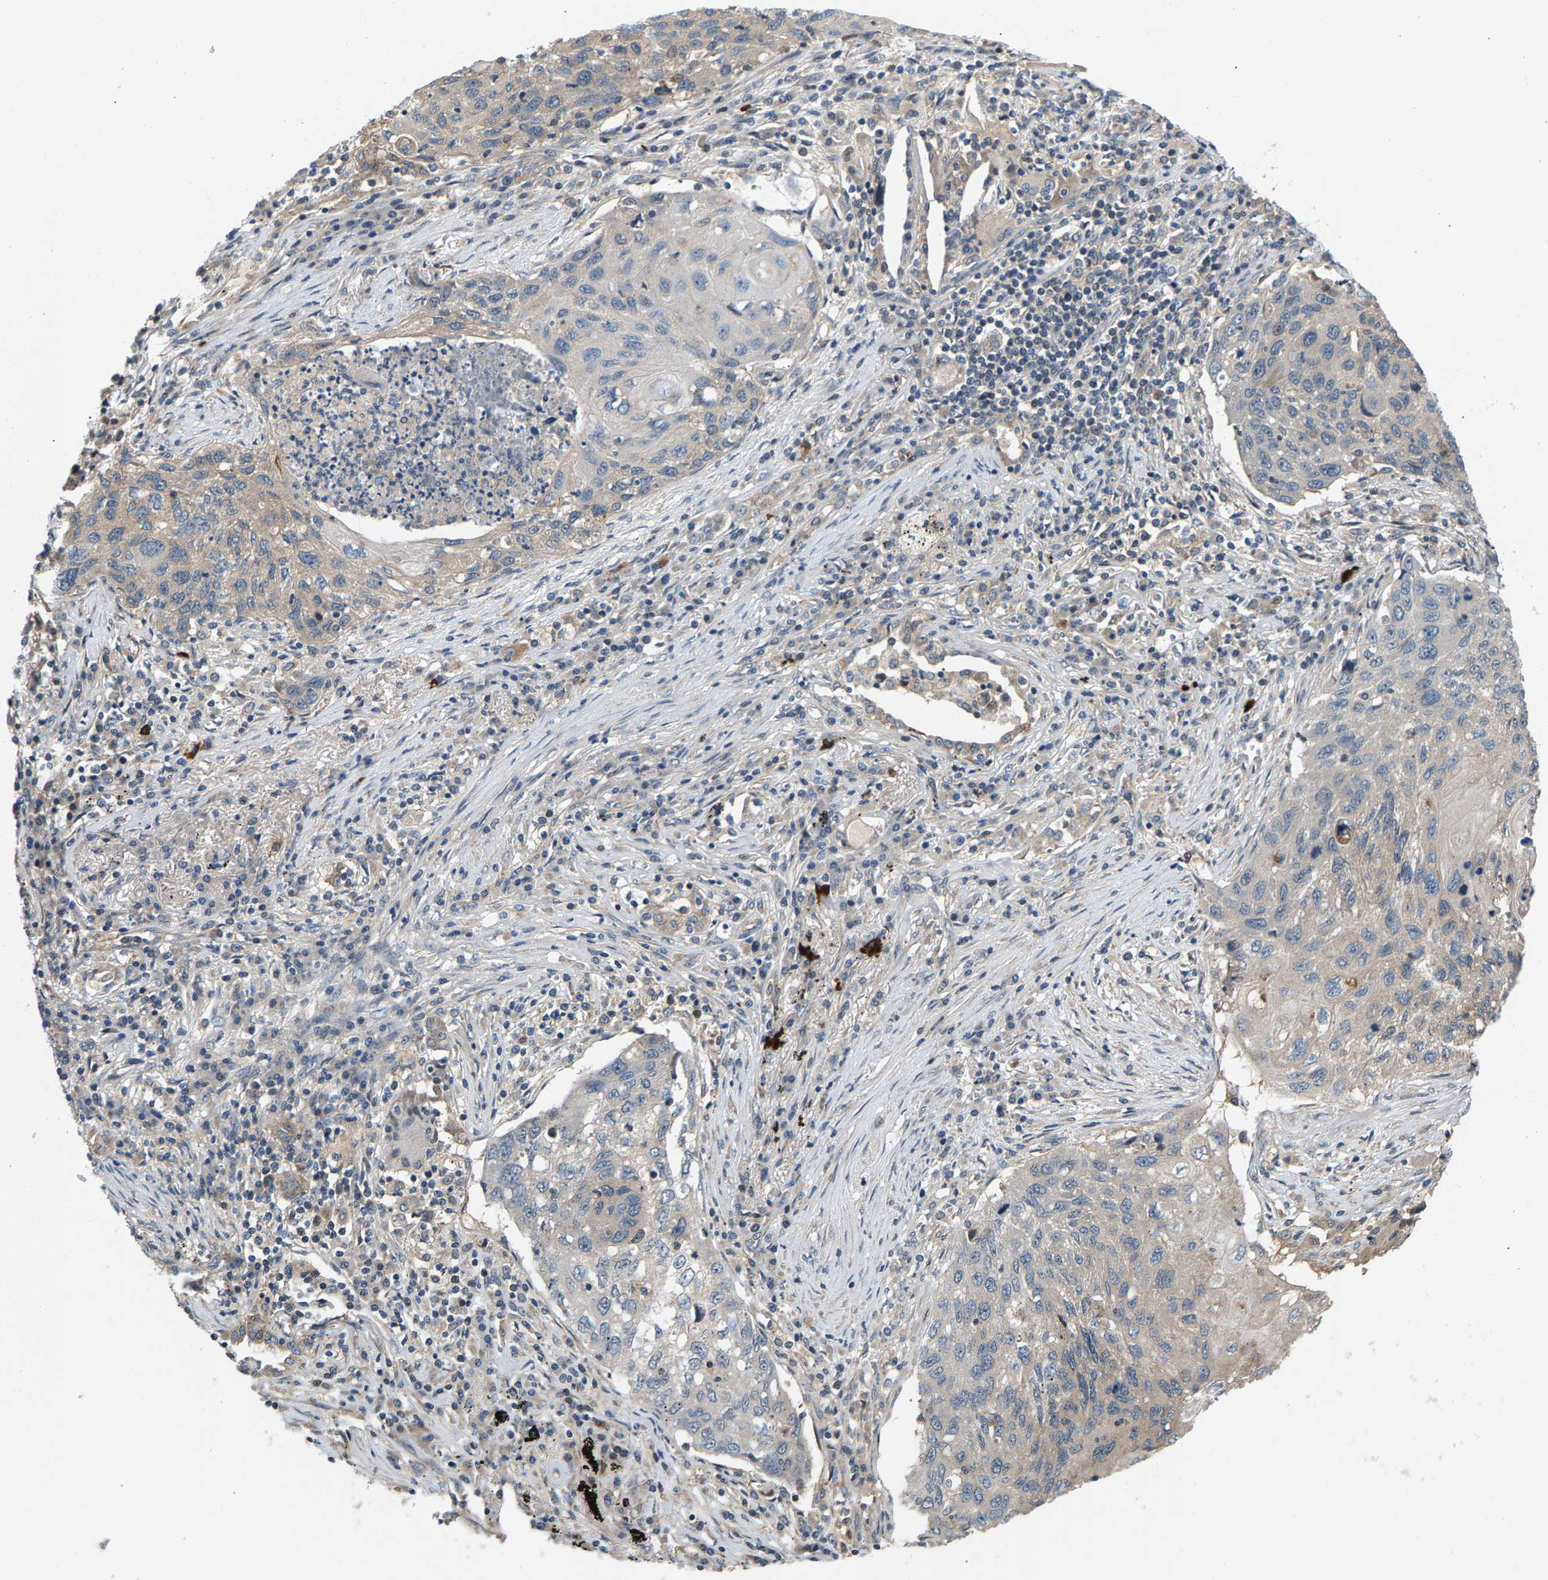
{"staining": {"intensity": "weak", "quantity": "<25%", "location": "cytoplasmic/membranous"}, "tissue": "lung cancer", "cell_type": "Tumor cells", "image_type": "cancer", "snomed": [{"axis": "morphology", "description": "Squamous cell carcinoma, NOS"}, {"axis": "topography", "description": "Lung"}], "caption": "An immunohistochemistry (IHC) micrograph of lung cancer is shown. There is no staining in tumor cells of lung cancer.", "gene": "FAM78A", "patient": {"sex": "female", "age": 63}}